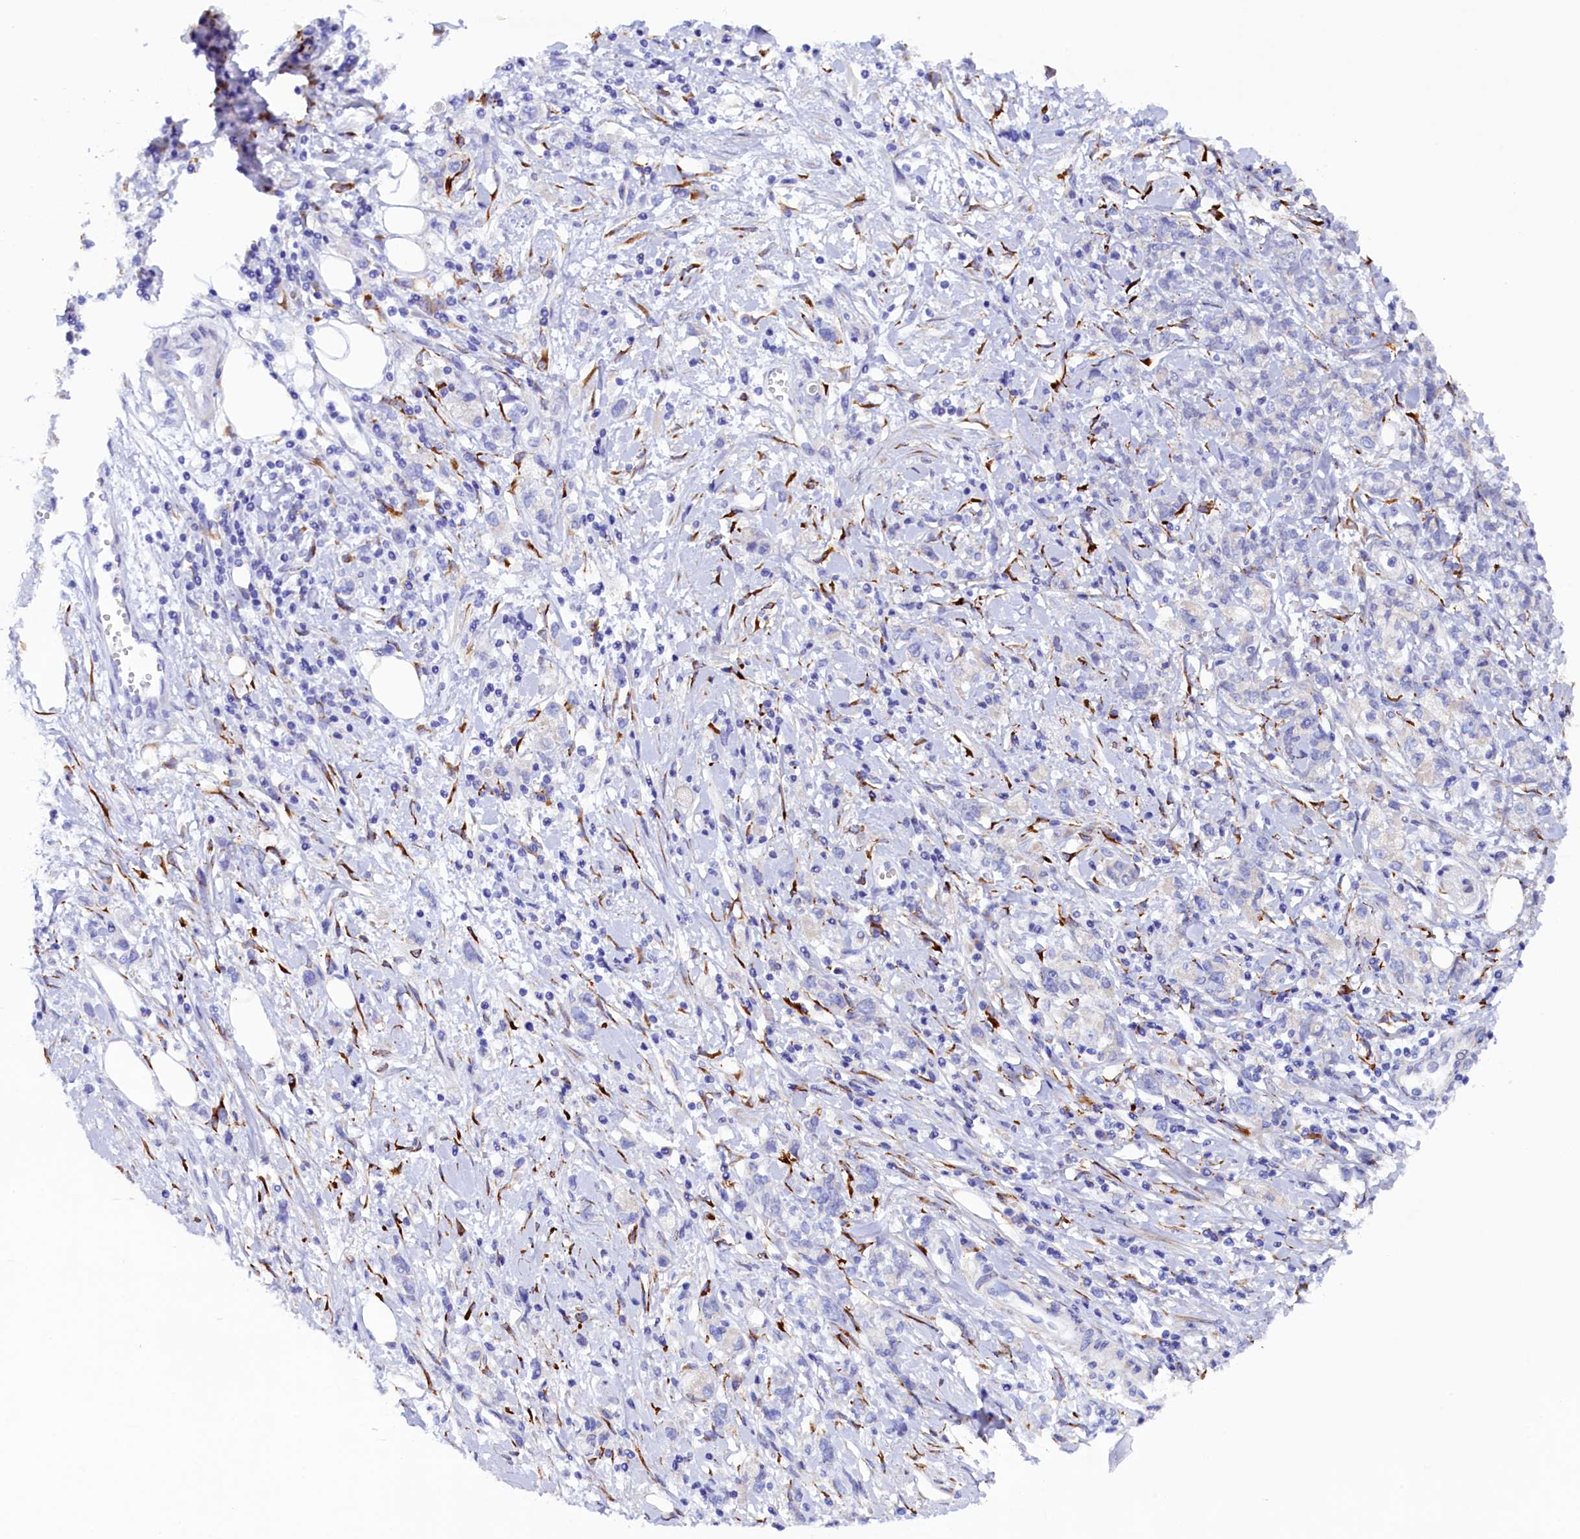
{"staining": {"intensity": "negative", "quantity": "none", "location": "none"}, "tissue": "stomach cancer", "cell_type": "Tumor cells", "image_type": "cancer", "snomed": [{"axis": "morphology", "description": "Adenocarcinoma, NOS"}, {"axis": "topography", "description": "Stomach"}], "caption": "High power microscopy histopathology image of an IHC micrograph of stomach cancer, revealing no significant positivity in tumor cells.", "gene": "ARRDC4", "patient": {"sex": "female", "age": 76}}